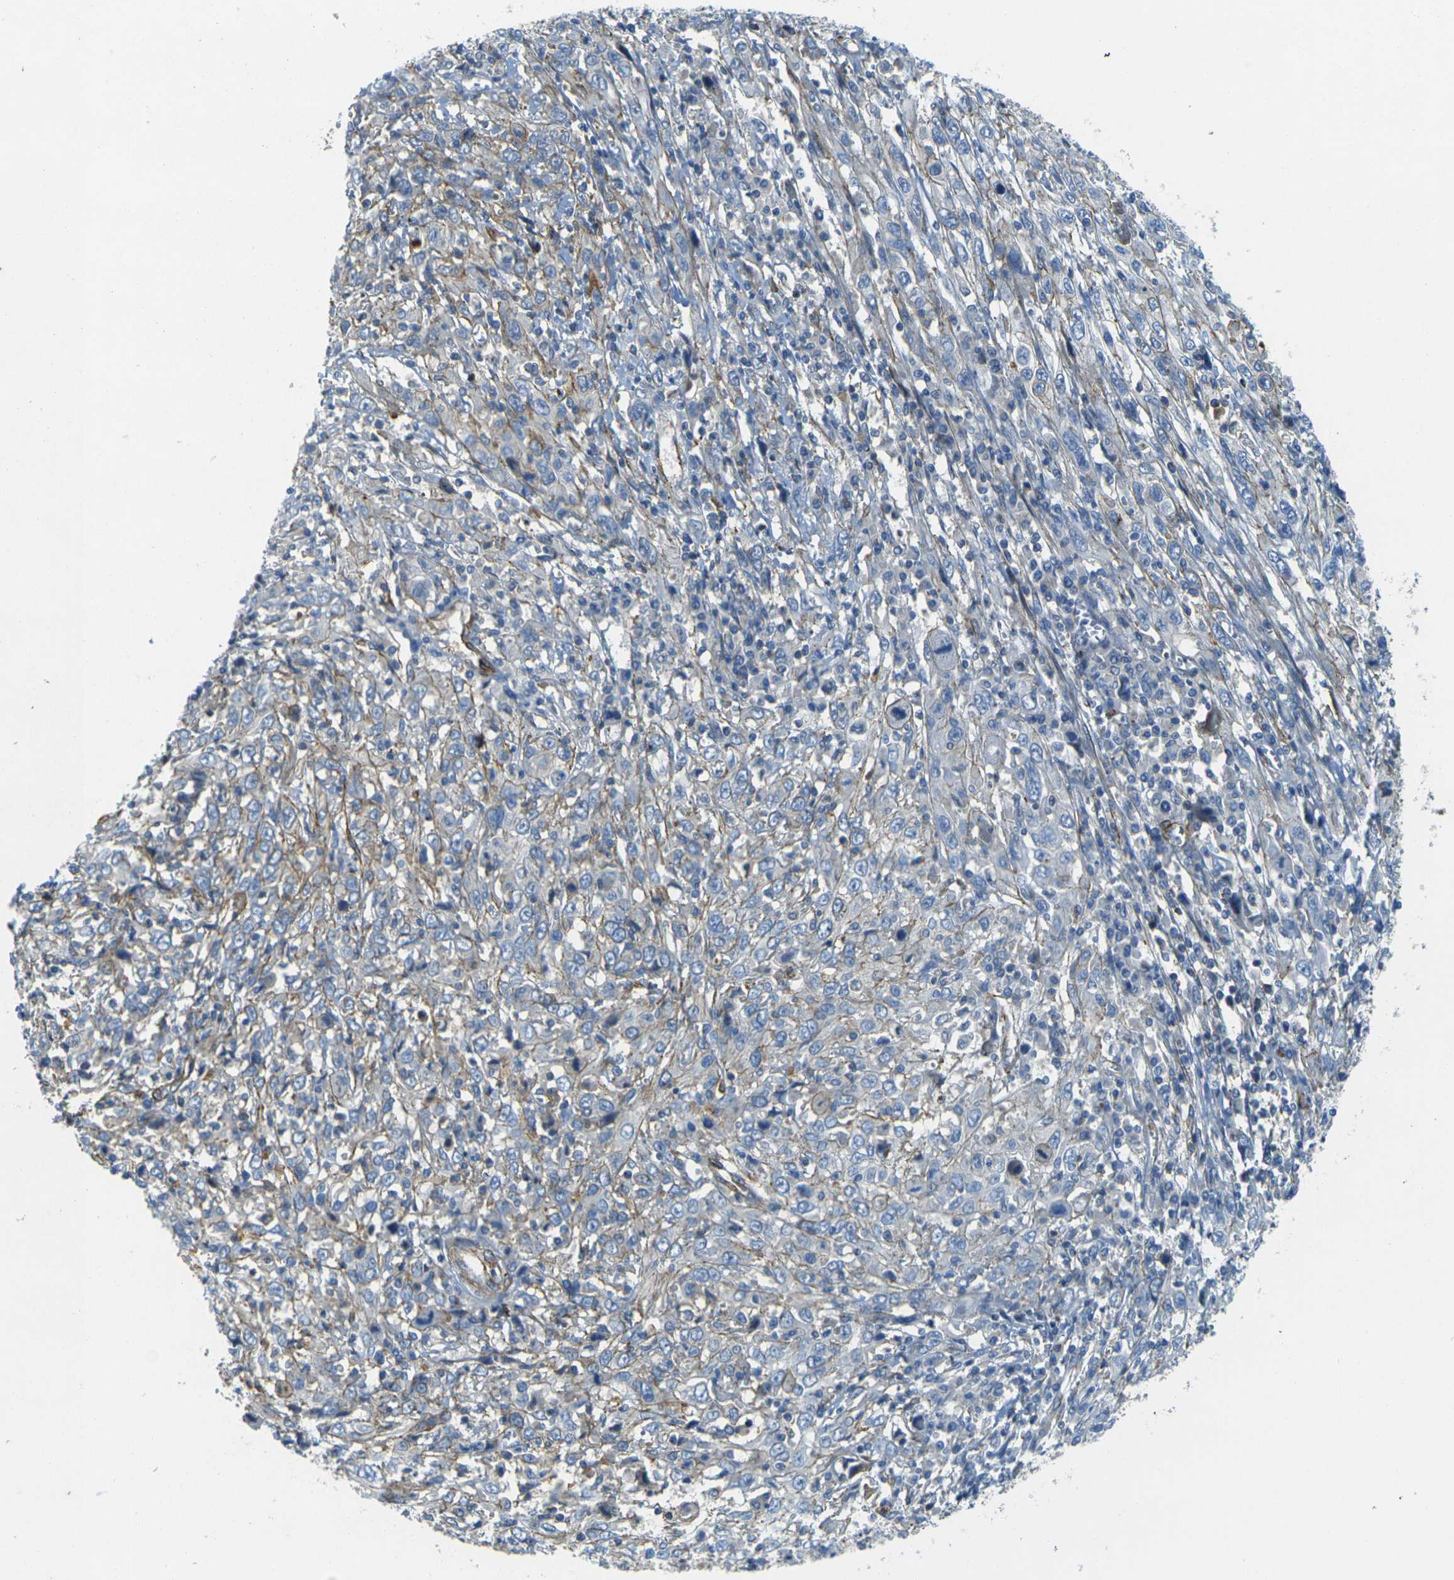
{"staining": {"intensity": "negative", "quantity": "none", "location": "none"}, "tissue": "cervical cancer", "cell_type": "Tumor cells", "image_type": "cancer", "snomed": [{"axis": "morphology", "description": "Squamous cell carcinoma, NOS"}, {"axis": "topography", "description": "Cervix"}], "caption": "This image is of cervical squamous cell carcinoma stained with immunohistochemistry (IHC) to label a protein in brown with the nuclei are counter-stained blue. There is no expression in tumor cells. (Stains: DAB (3,3'-diaminobenzidine) IHC with hematoxylin counter stain, Microscopy: brightfield microscopy at high magnification).", "gene": "EPHA7", "patient": {"sex": "female", "age": 46}}